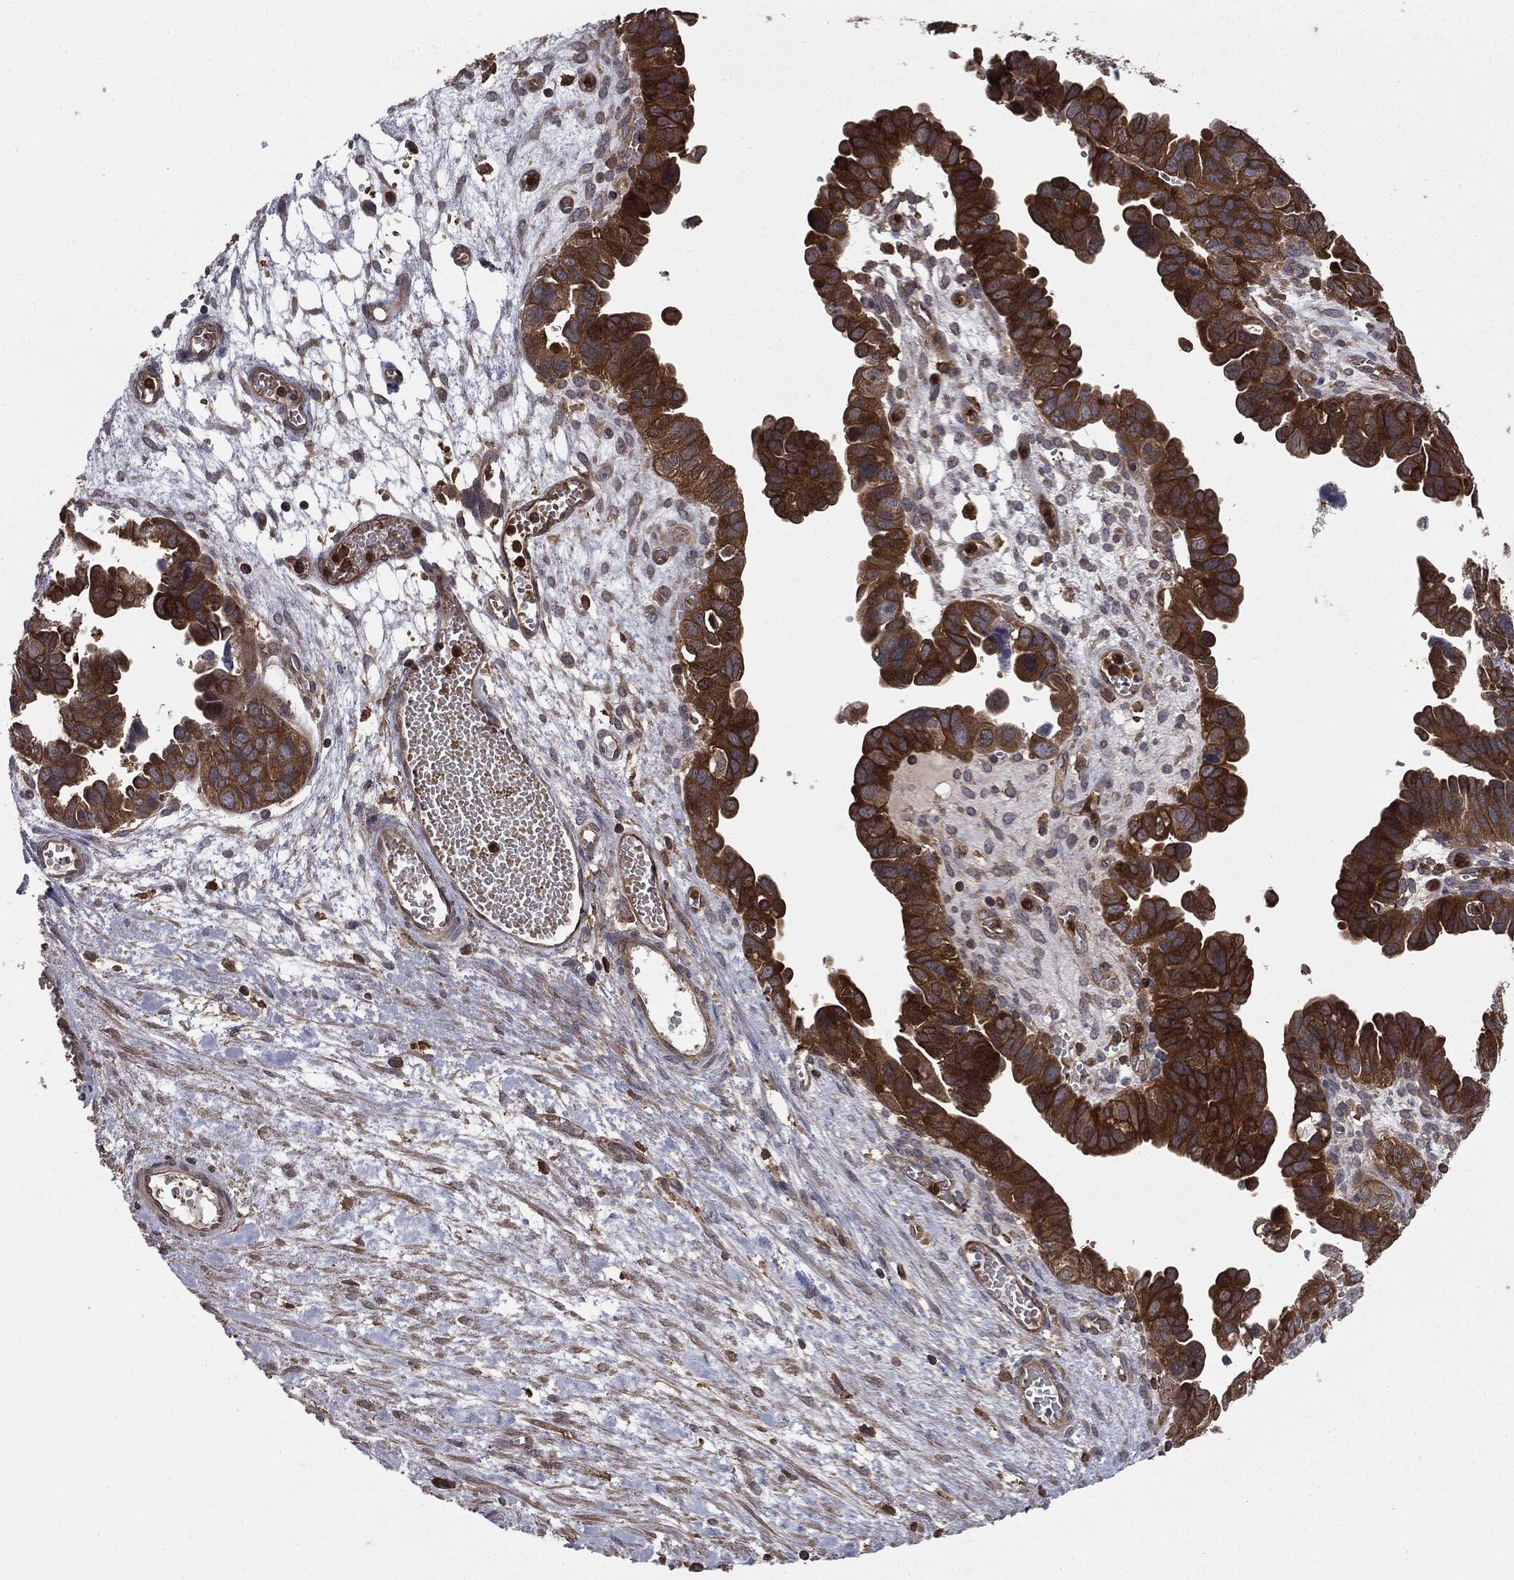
{"staining": {"intensity": "strong", "quantity": "25%-75%", "location": "cytoplasmic/membranous"}, "tissue": "ovarian cancer", "cell_type": "Tumor cells", "image_type": "cancer", "snomed": [{"axis": "morphology", "description": "Cystadenocarcinoma, serous, NOS"}, {"axis": "topography", "description": "Ovary"}], "caption": "About 25%-75% of tumor cells in ovarian cancer (serous cystadenocarcinoma) demonstrate strong cytoplasmic/membranous protein expression as visualized by brown immunohistochemical staining.", "gene": "GNB5", "patient": {"sex": "female", "age": 64}}